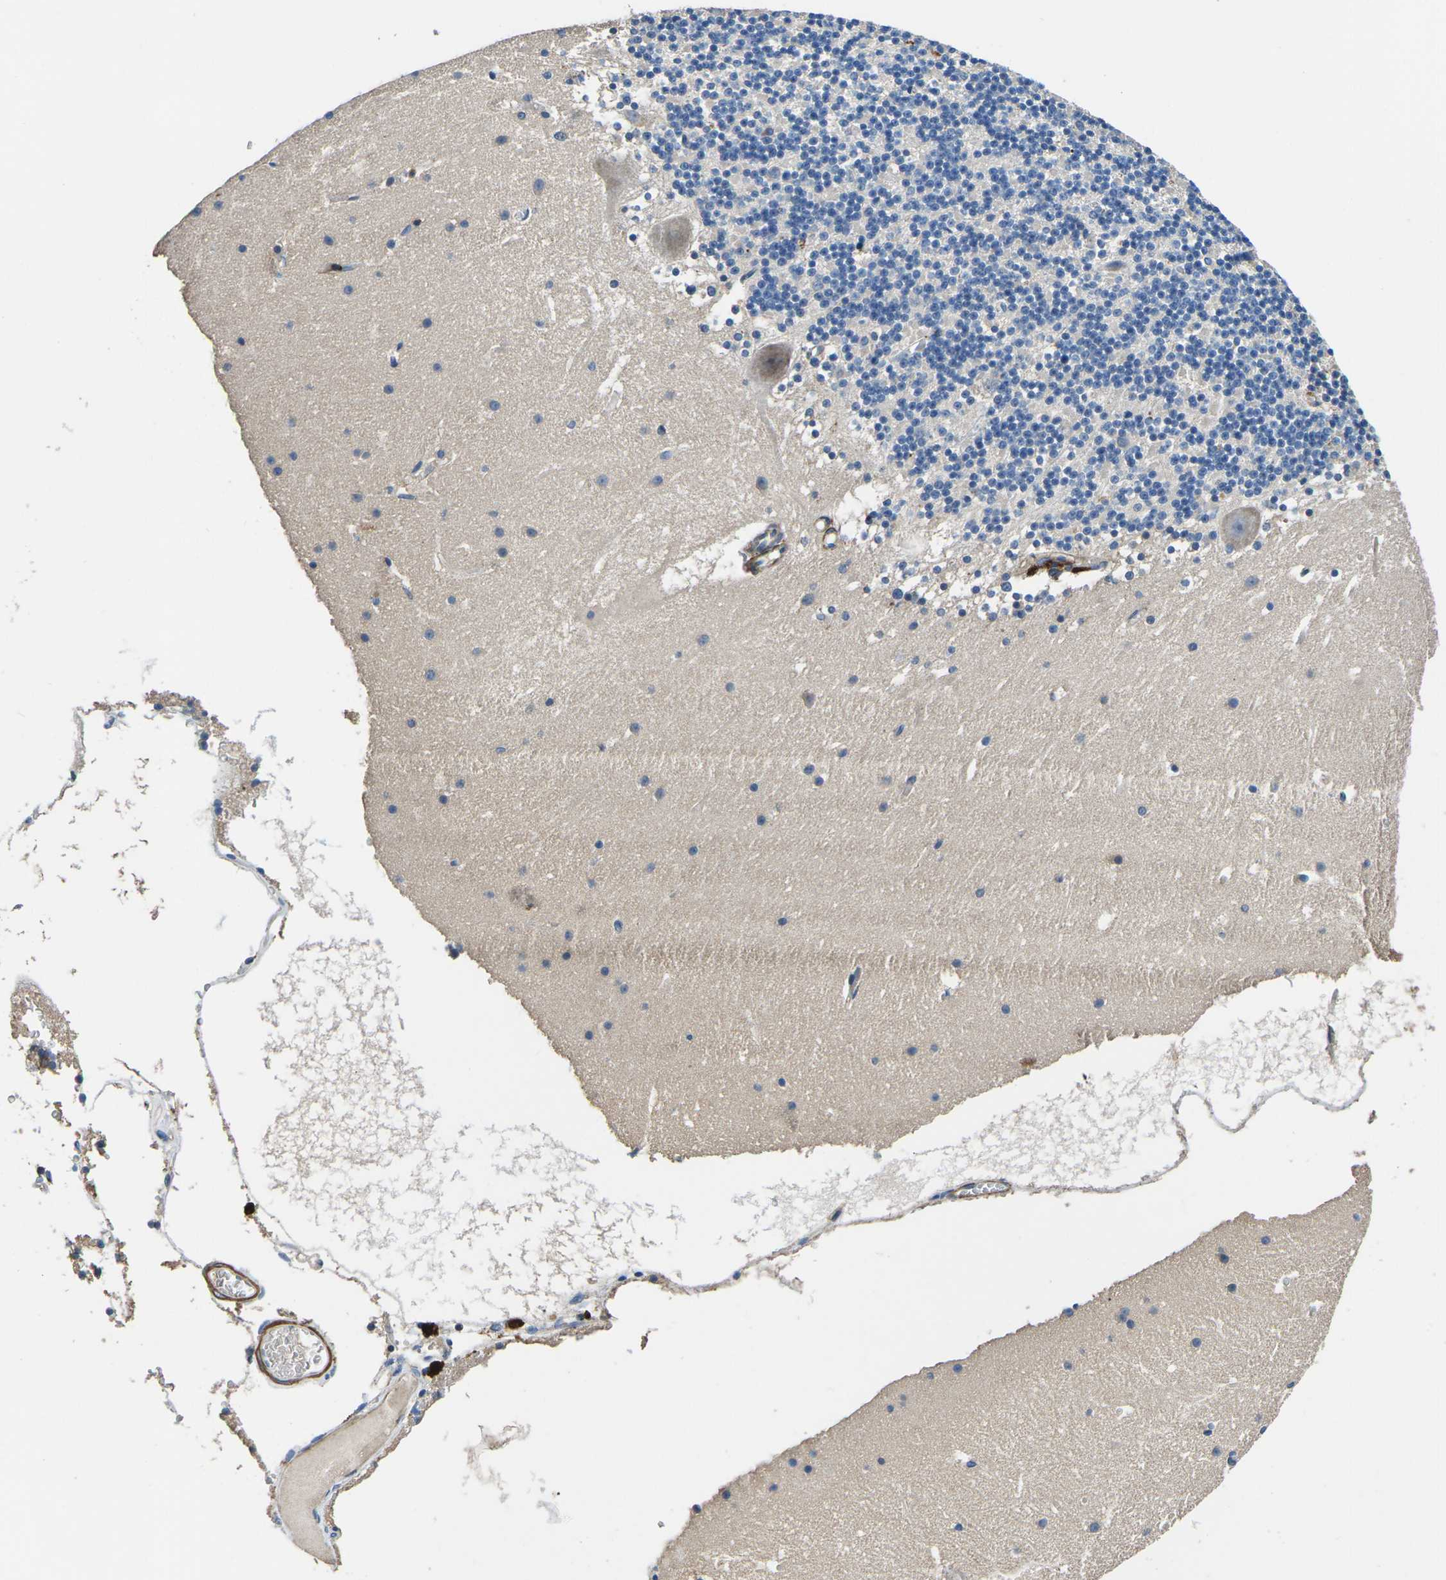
{"staining": {"intensity": "negative", "quantity": "none", "location": "none"}, "tissue": "cerebellum", "cell_type": "Cells in granular layer", "image_type": "normal", "snomed": [{"axis": "morphology", "description": "Normal tissue, NOS"}, {"axis": "topography", "description": "Cerebellum"}], "caption": "Image shows no significant protein expression in cells in granular layer of normal cerebellum. Nuclei are stained in blue.", "gene": "KCNJ15", "patient": {"sex": "male", "age": 45}}